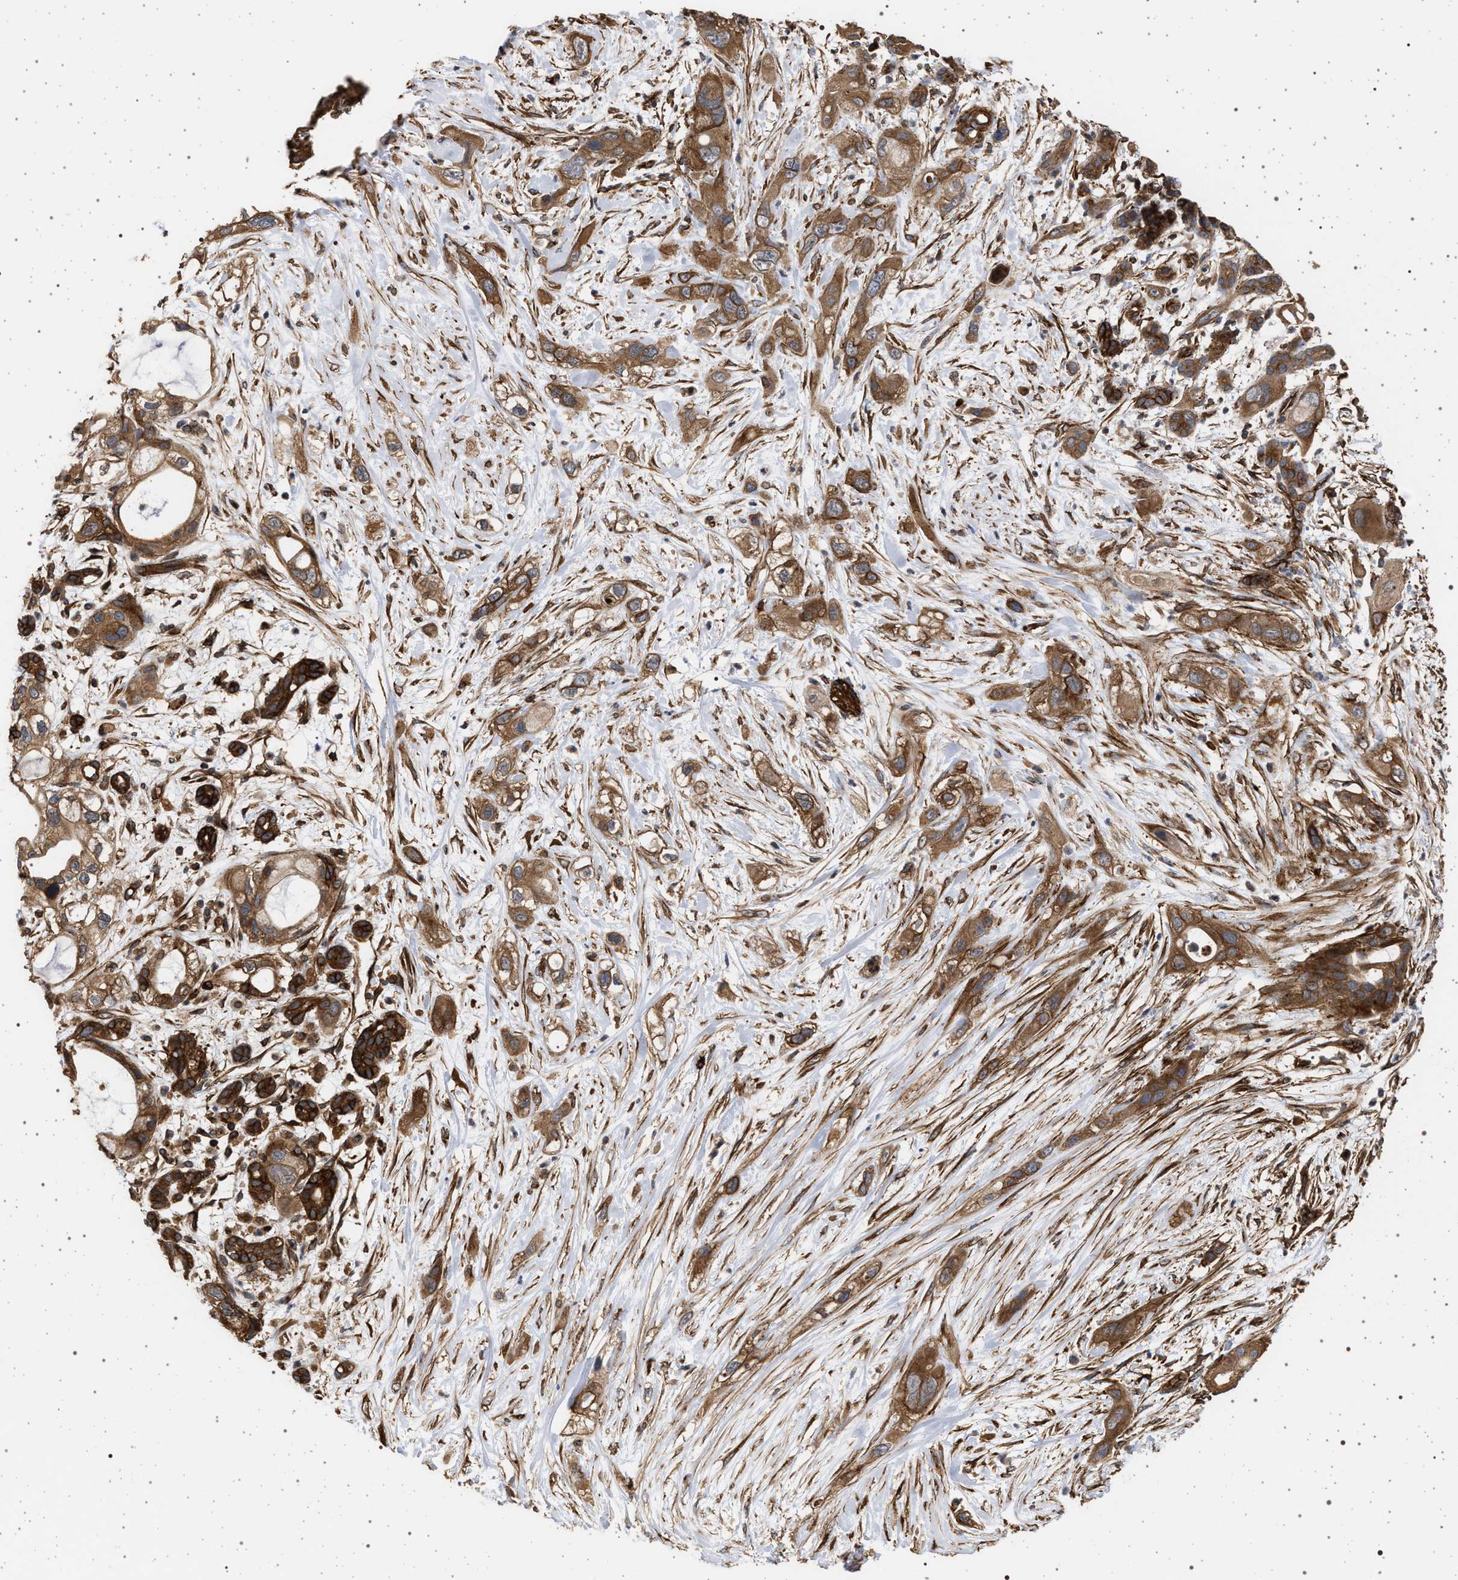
{"staining": {"intensity": "strong", "quantity": ">75%", "location": "cytoplasmic/membranous"}, "tissue": "pancreatic cancer", "cell_type": "Tumor cells", "image_type": "cancer", "snomed": [{"axis": "morphology", "description": "Adenocarcinoma, NOS"}, {"axis": "topography", "description": "Pancreas"}], "caption": "A histopathology image showing strong cytoplasmic/membranous staining in about >75% of tumor cells in pancreatic adenocarcinoma, as visualized by brown immunohistochemical staining.", "gene": "IFT20", "patient": {"sex": "male", "age": 59}}